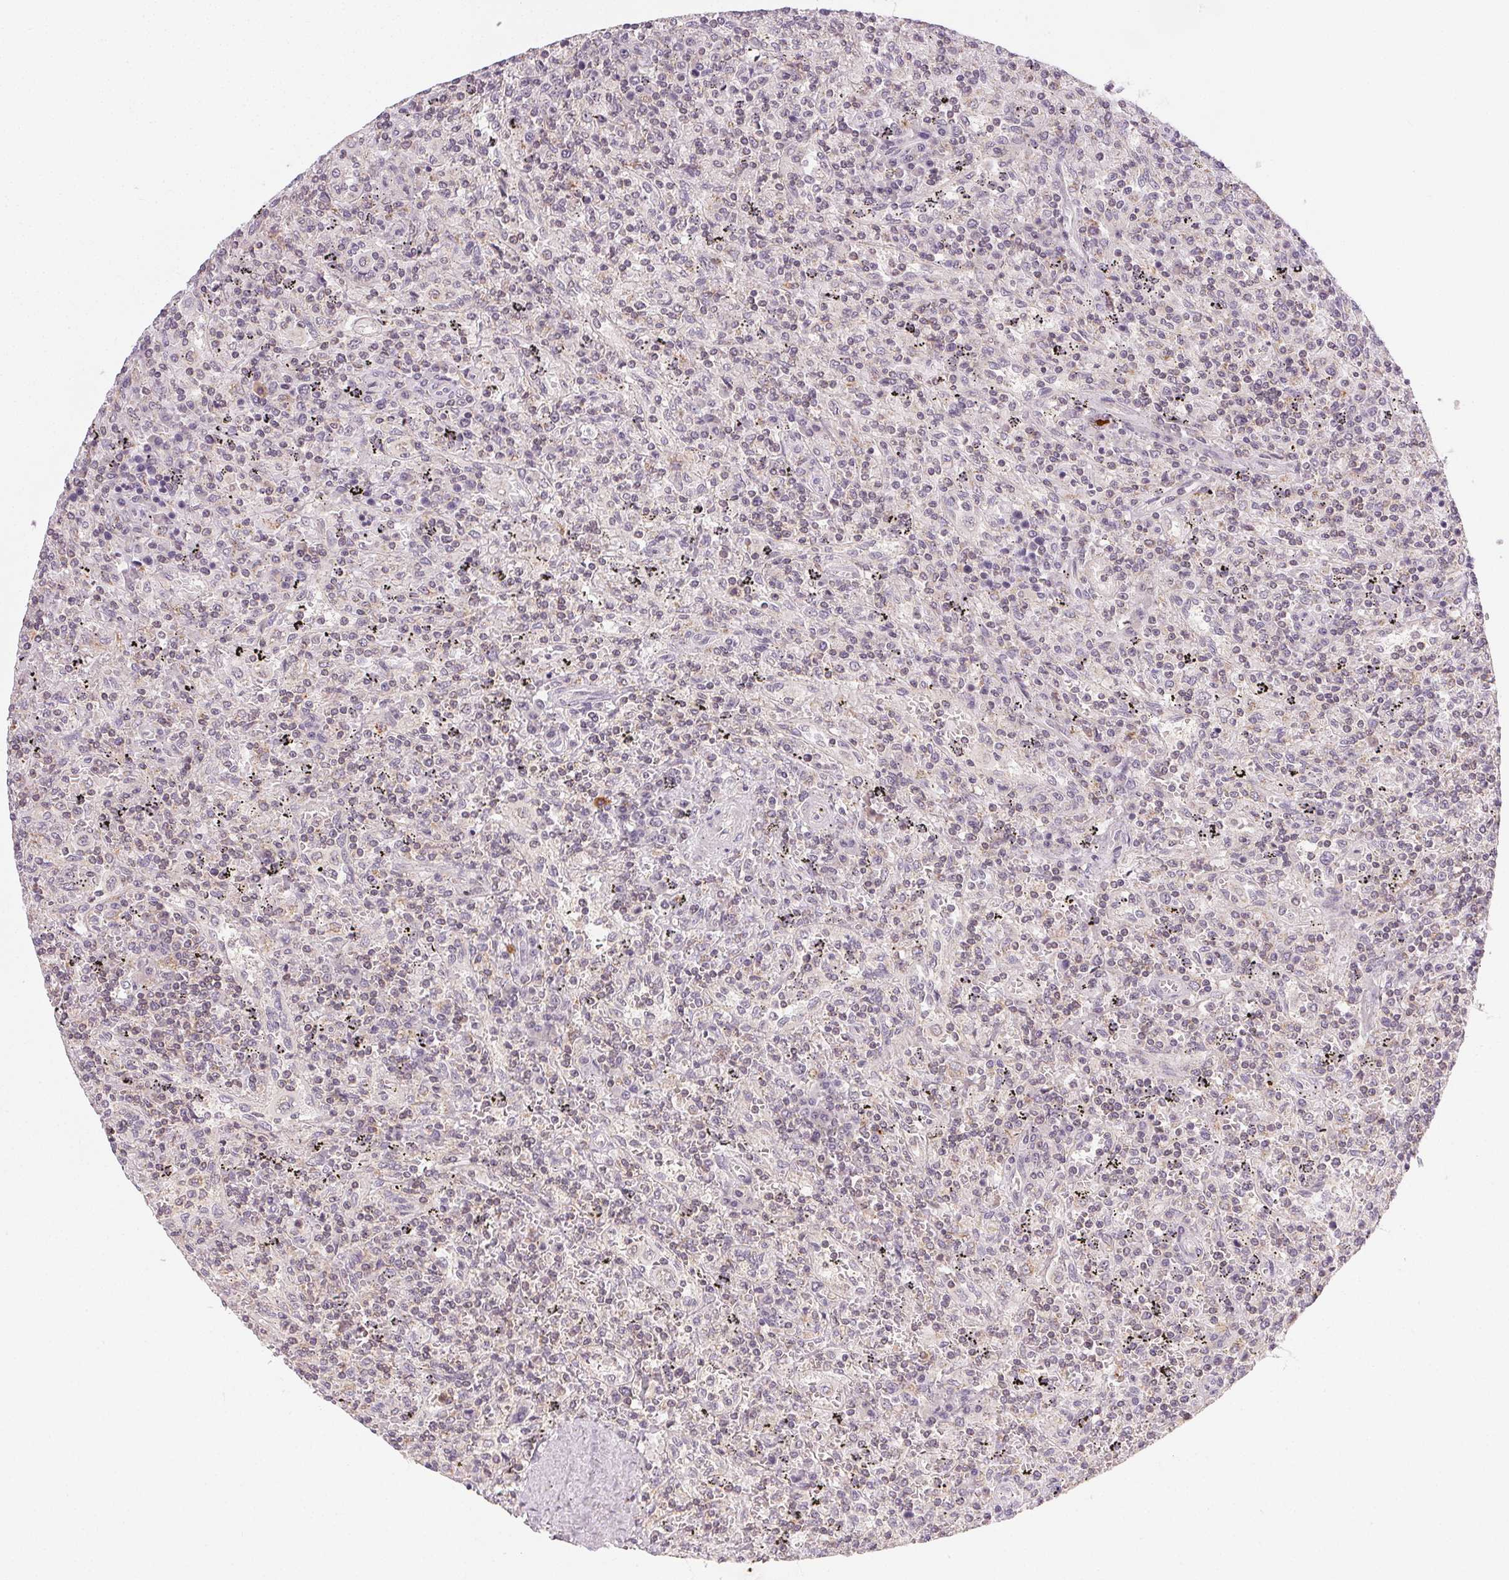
{"staining": {"intensity": "weak", "quantity": "<25%", "location": "cytoplasmic/membranous"}, "tissue": "lymphoma", "cell_type": "Tumor cells", "image_type": "cancer", "snomed": [{"axis": "morphology", "description": "Malignant lymphoma, non-Hodgkin's type, Low grade"}, {"axis": "topography", "description": "Spleen"}], "caption": "High power microscopy photomicrograph of an immunohistochemistry (IHC) photomicrograph of low-grade malignant lymphoma, non-Hodgkin's type, revealing no significant expression in tumor cells. (Stains: DAB (3,3'-diaminobenzidine) immunohistochemistry (IHC) with hematoxylin counter stain, Microscopy: brightfield microscopy at high magnification).", "gene": "NCOA4", "patient": {"sex": "male", "age": 62}}